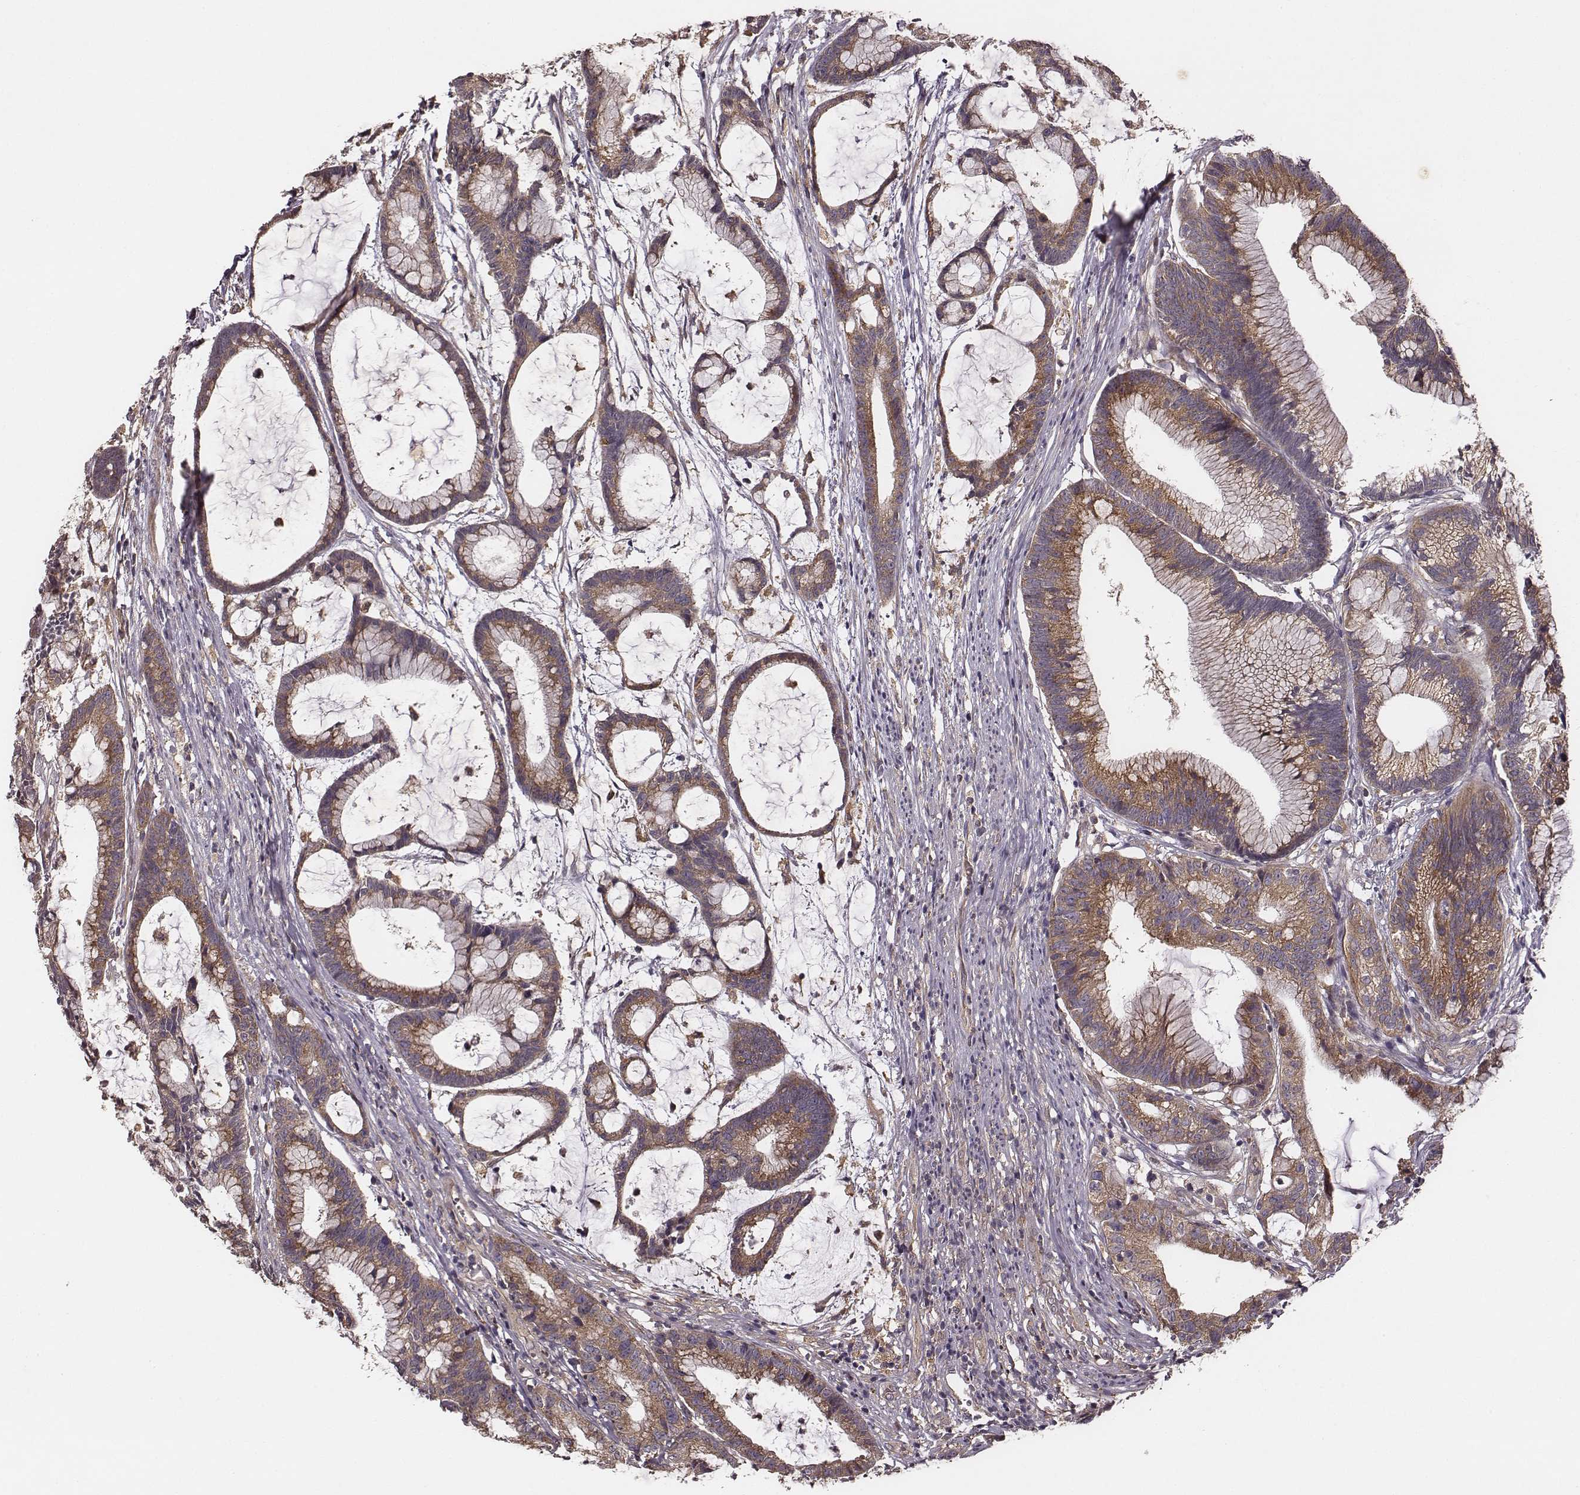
{"staining": {"intensity": "moderate", "quantity": ">75%", "location": "cytoplasmic/membranous"}, "tissue": "colorectal cancer", "cell_type": "Tumor cells", "image_type": "cancer", "snomed": [{"axis": "morphology", "description": "Adenocarcinoma, NOS"}, {"axis": "topography", "description": "Colon"}], "caption": "This photomicrograph demonstrates colorectal cancer (adenocarcinoma) stained with immunohistochemistry (IHC) to label a protein in brown. The cytoplasmic/membranous of tumor cells show moderate positivity for the protein. Nuclei are counter-stained blue.", "gene": "VPS26A", "patient": {"sex": "female", "age": 78}}